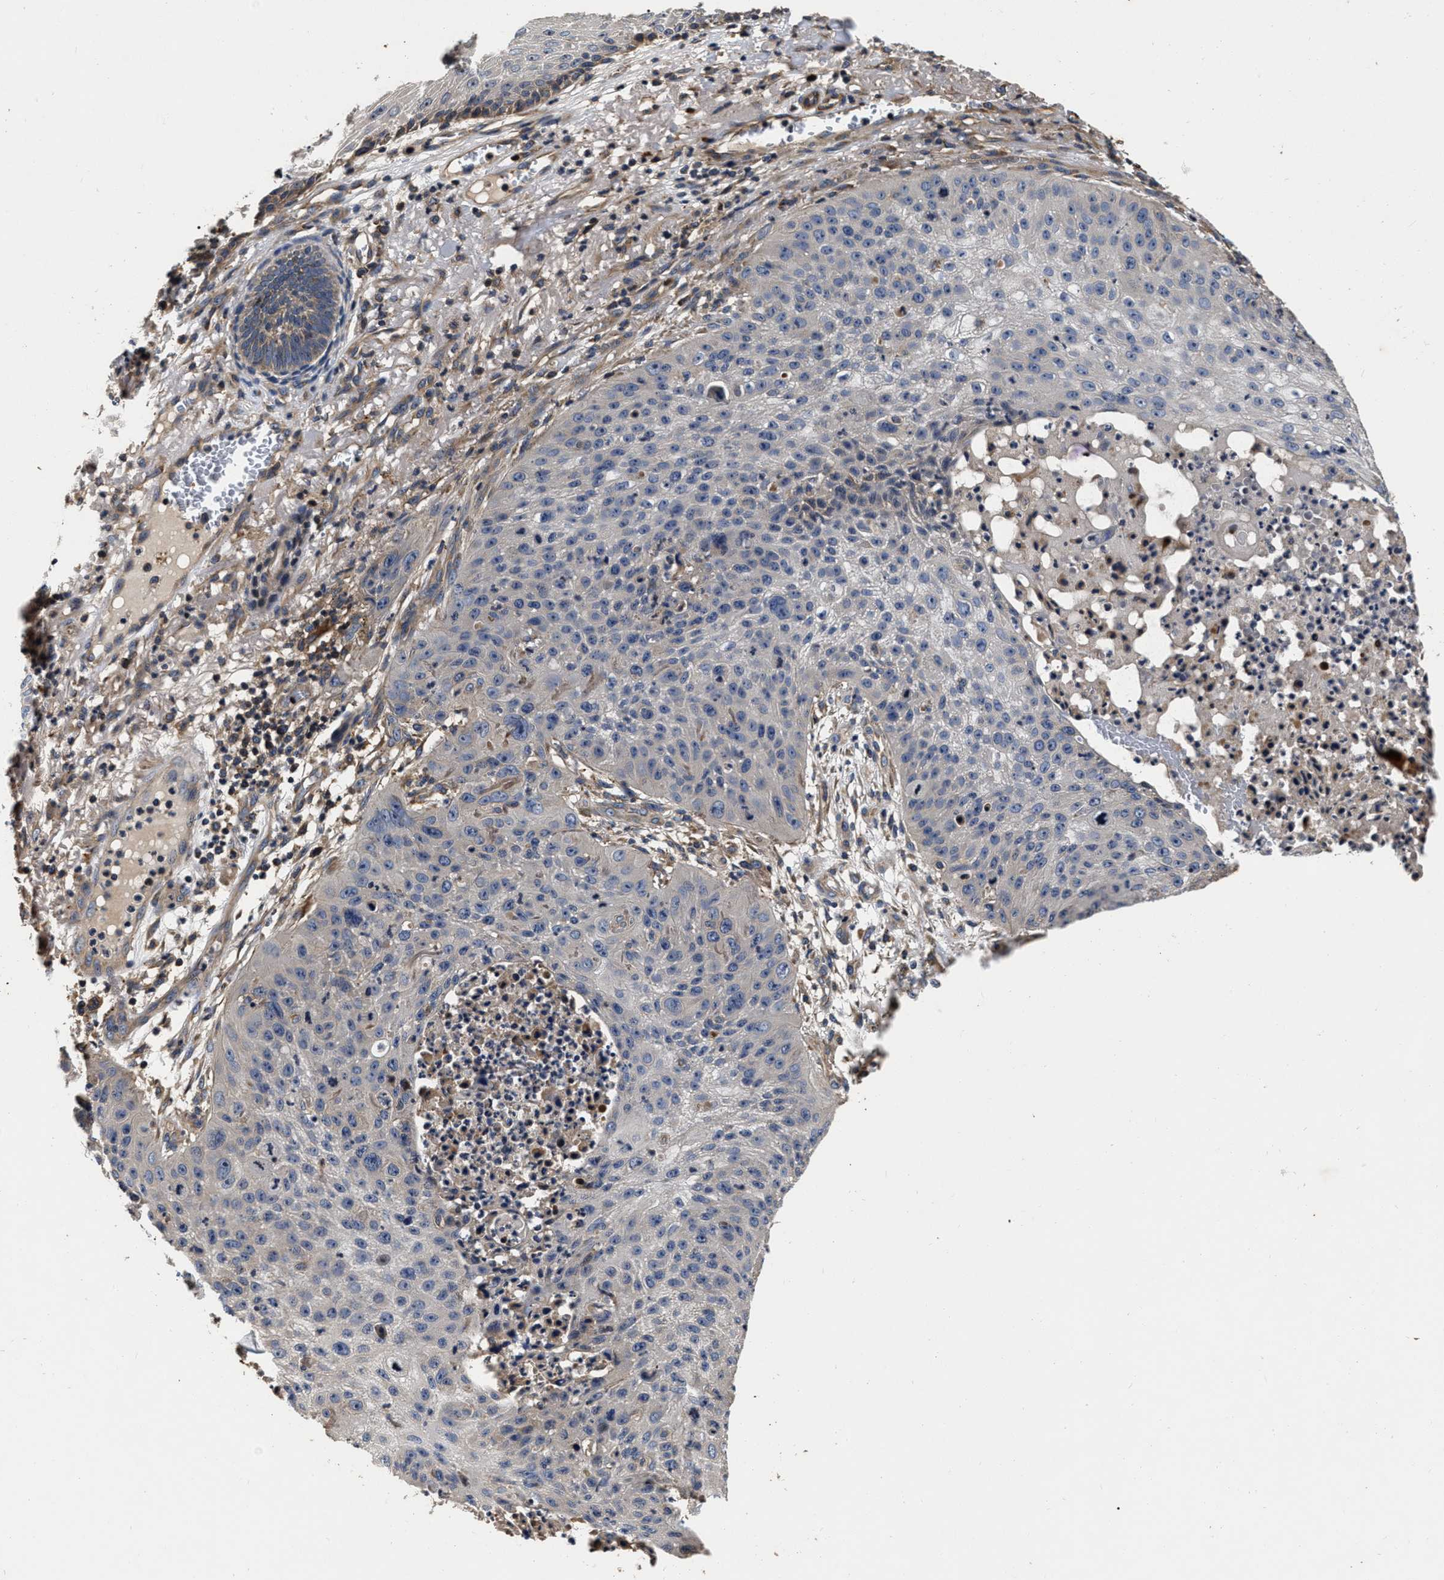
{"staining": {"intensity": "negative", "quantity": "none", "location": "none"}, "tissue": "skin cancer", "cell_type": "Tumor cells", "image_type": "cancer", "snomed": [{"axis": "morphology", "description": "Squamous cell carcinoma, NOS"}, {"axis": "topography", "description": "Skin"}], "caption": "The photomicrograph displays no significant positivity in tumor cells of squamous cell carcinoma (skin).", "gene": "ABCG8", "patient": {"sex": "female", "age": 80}}